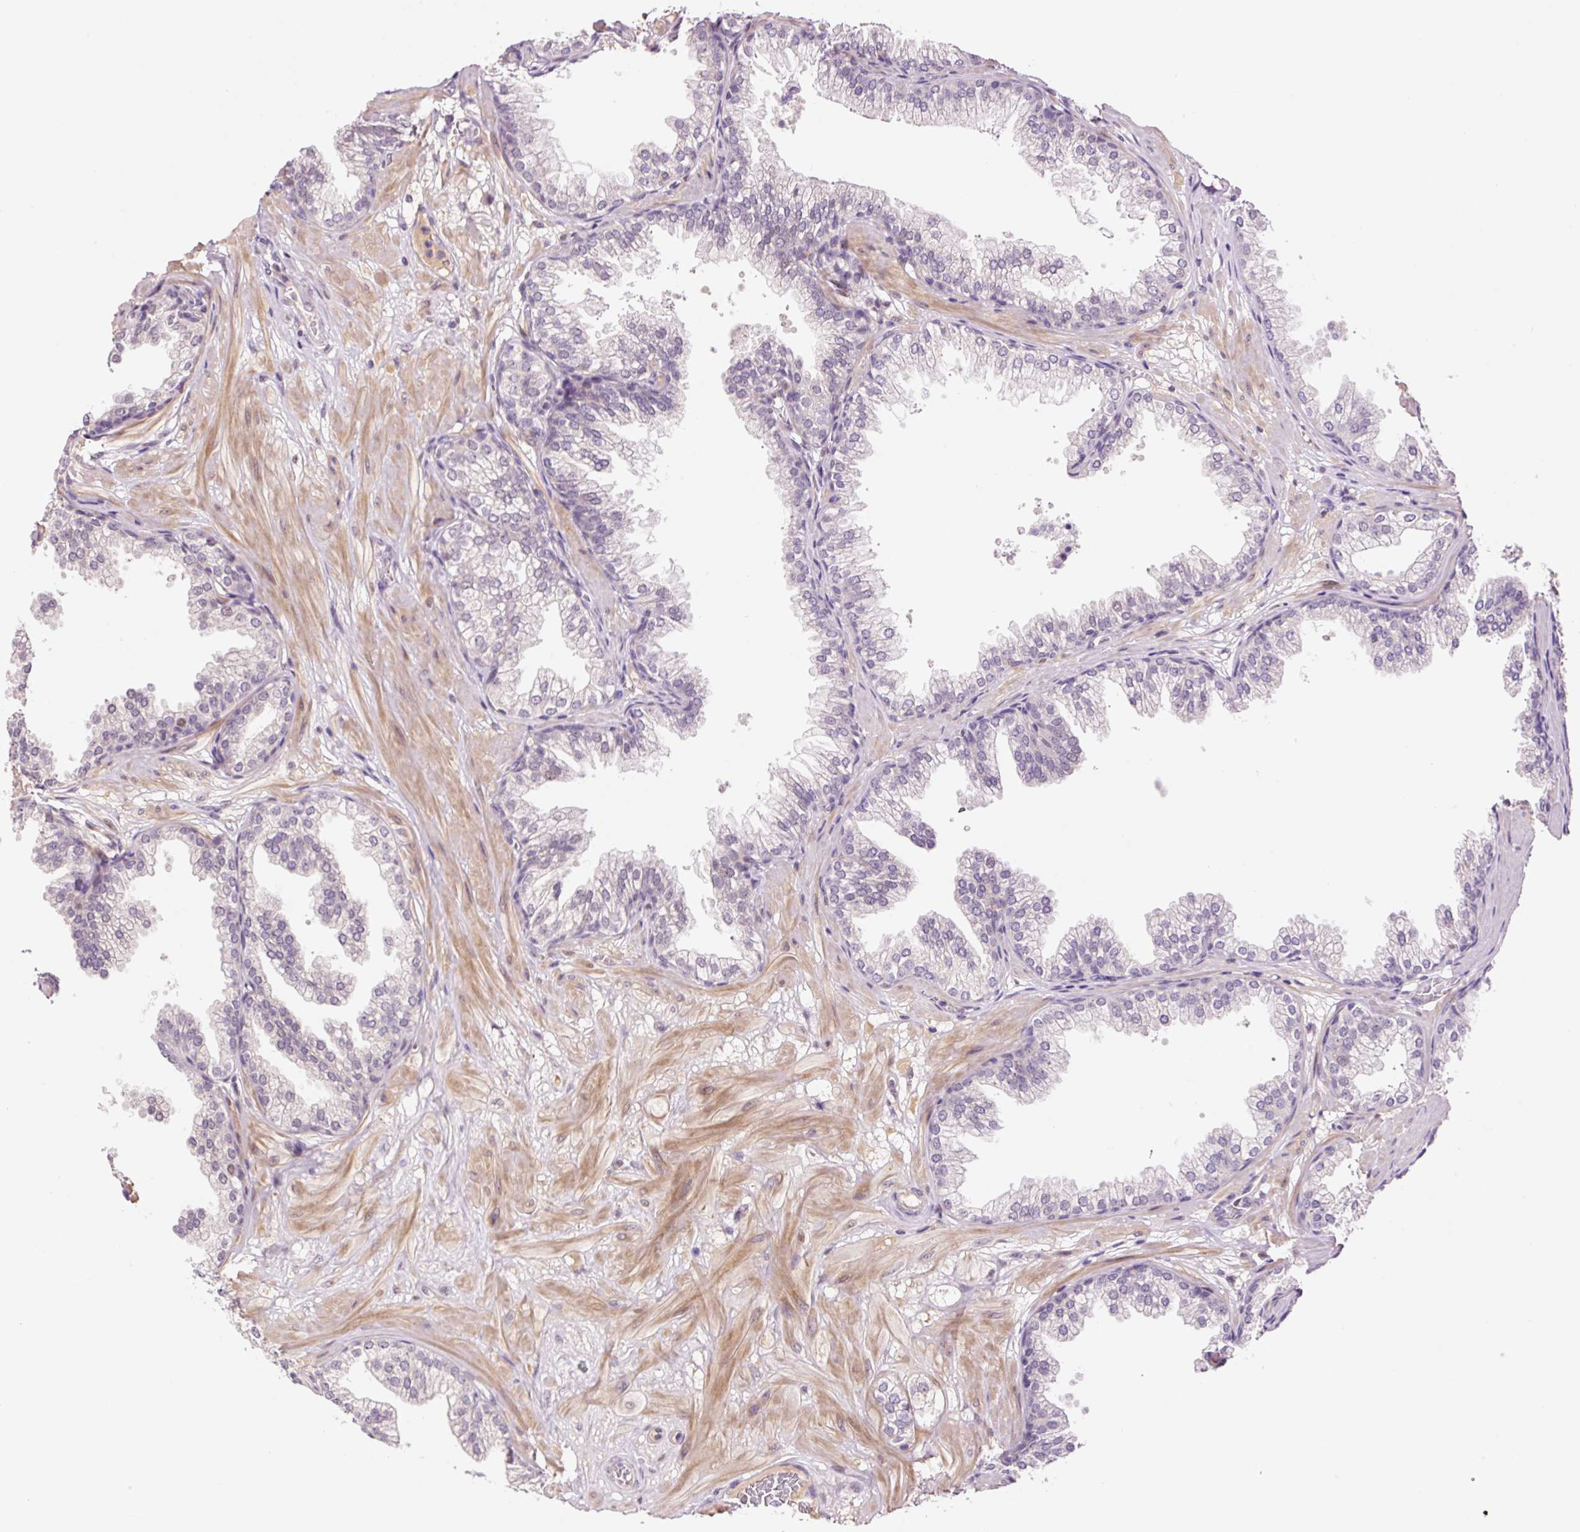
{"staining": {"intensity": "weak", "quantity": "25%-75%", "location": "nuclear"}, "tissue": "prostate", "cell_type": "Glandular cells", "image_type": "normal", "snomed": [{"axis": "morphology", "description": "Normal tissue, NOS"}, {"axis": "topography", "description": "Prostate"}], "caption": "Prostate stained with IHC demonstrates weak nuclear expression in approximately 25%-75% of glandular cells. The protein of interest is shown in brown color, while the nuclei are stained blue.", "gene": "DPPA4", "patient": {"sex": "male", "age": 37}}